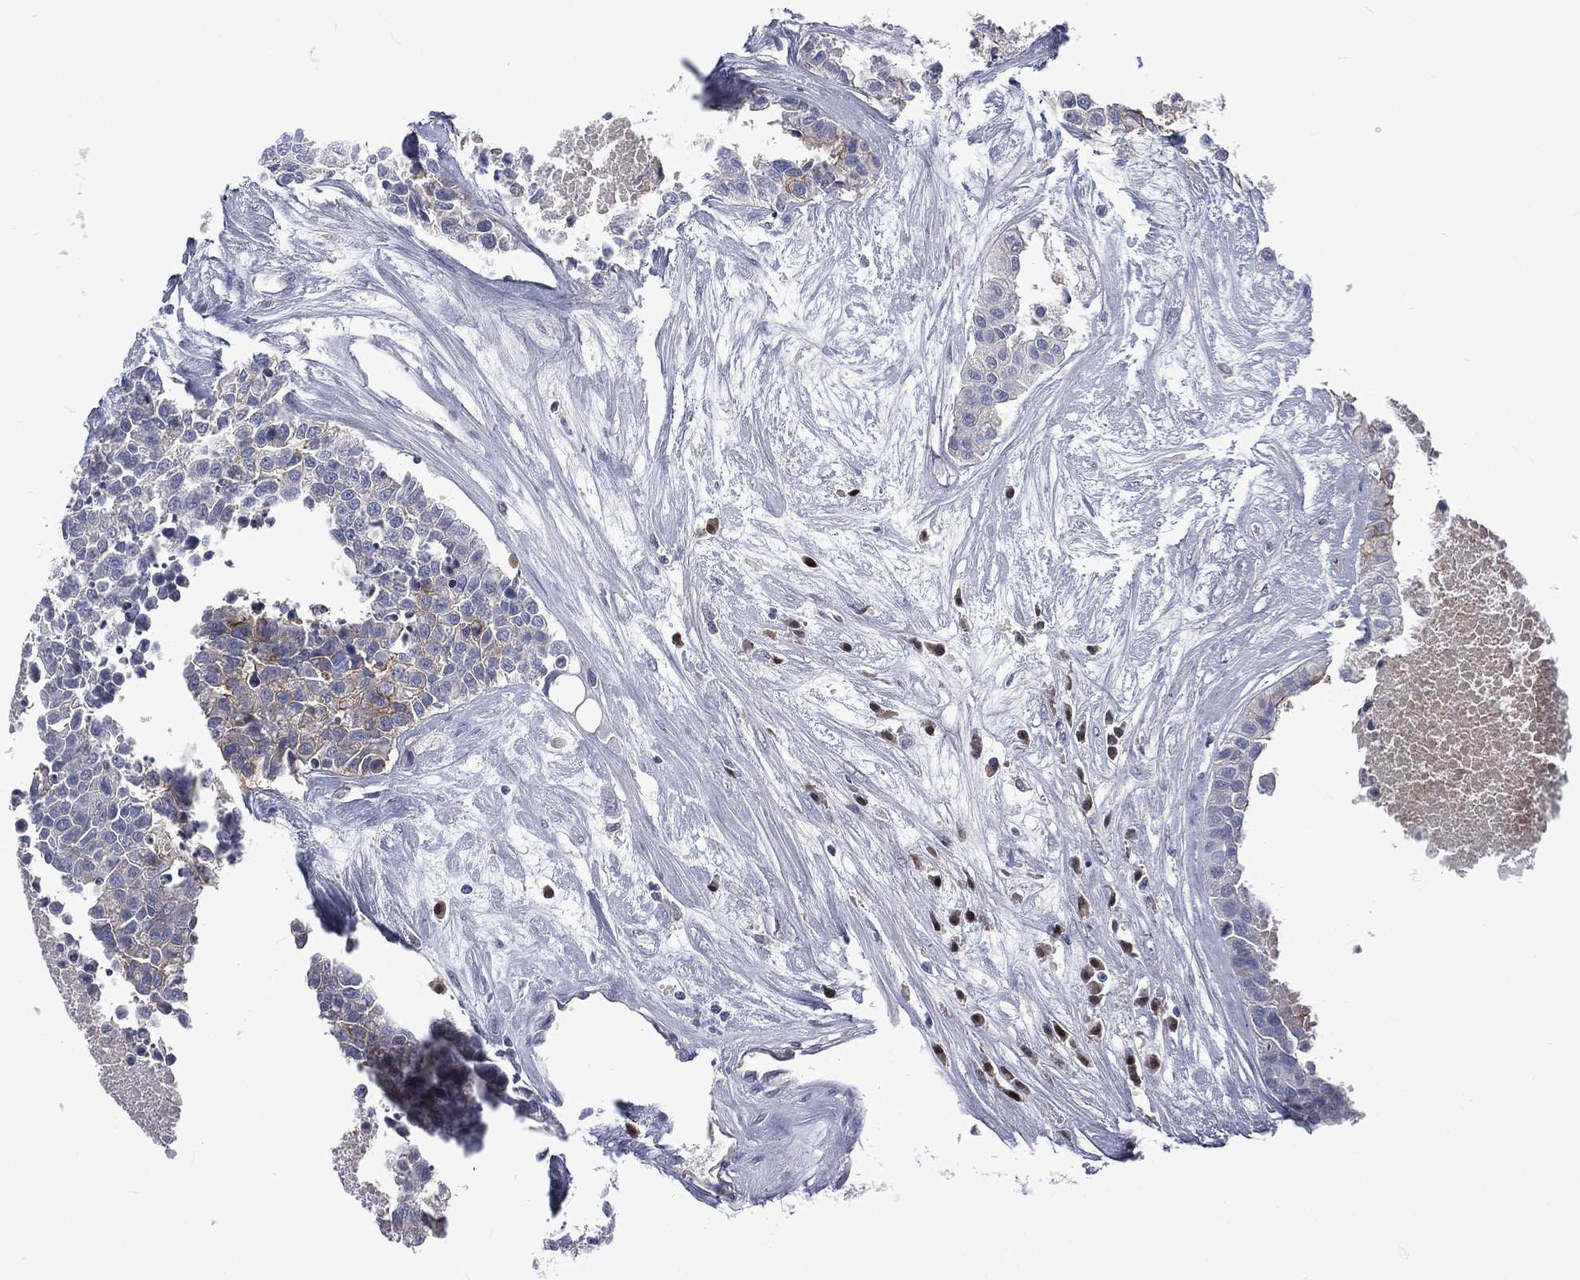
{"staining": {"intensity": "negative", "quantity": "none", "location": "none"}, "tissue": "carcinoid", "cell_type": "Tumor cells", "image_type": "cancer", "snomed": [{"axis": "morphology", "description": "Carcinoid, malignant, NOS"}, {"axis": "topography", "description": "Colon"}], "caption": "This is an IHC photomicrograph of human carcinoid (malignant). There is no staining in tumor cells.", "gene": "CA12", "patient": {"sex": "male", "age": 81}}